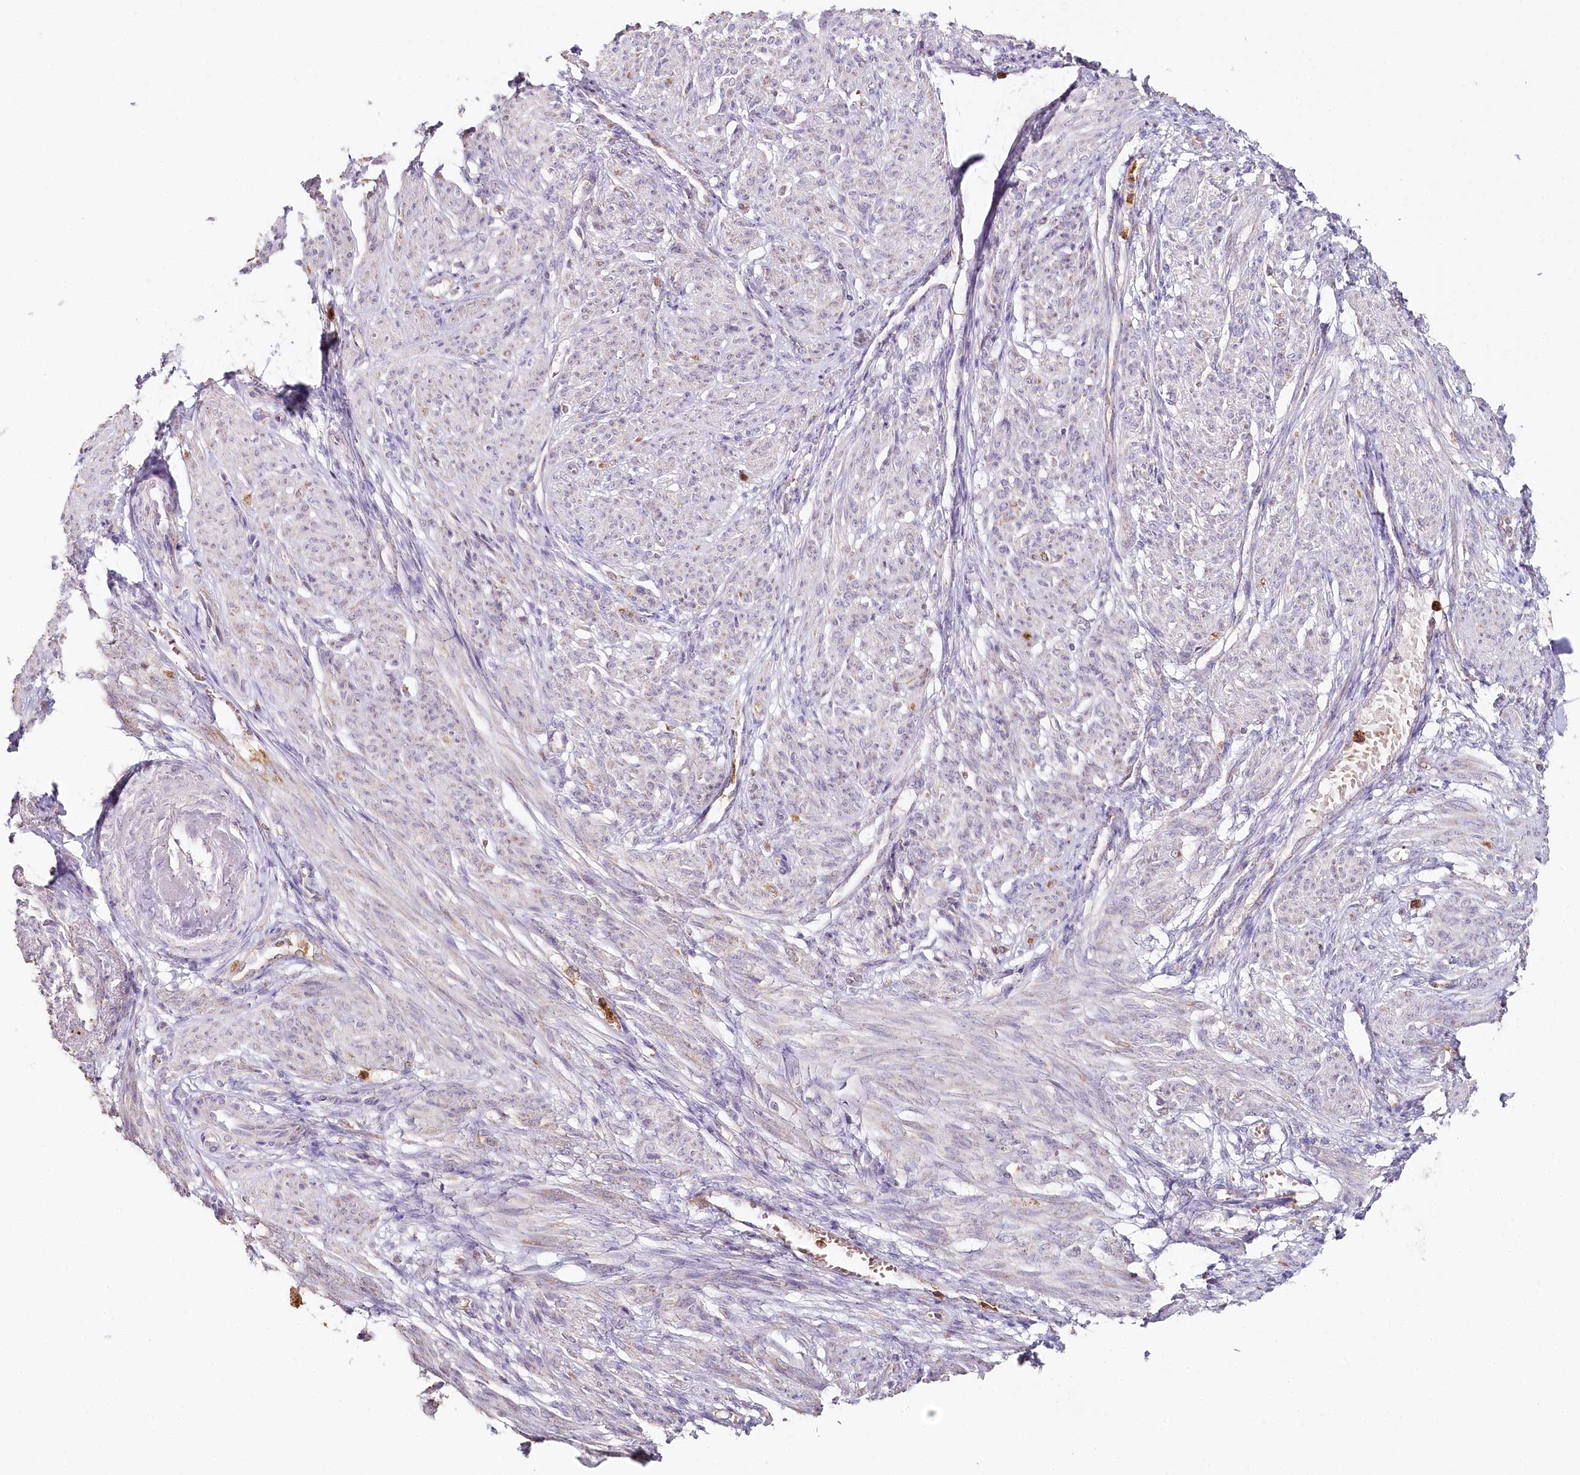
{"staining": {"intensity": "negative", "quantity": "none", "location": "none"}, "tissue": "smooth muscle", "cell_type": "Smooth muscle cells", "image_type": "normal", "snomed": [{"axis": "morphology", "description": "Normal tissue, NOS"}, {"axis": "topography", "description": "Smooth muscle"}], "caption": "IHC photomicrograph of unremarkable smooth muscle: human smooth muscle stained with DAB (3,3'-diaminobenzidine) exhibits no significant protein positivity in smooth muscle cells. The staining is performed using DAB (3,3'-diaminobenzidine) brown chromogen with nuclei counter-stained in using hematoxylin.", "gene": "MMP25", "patient": {"sex": "female", "age": 39}}